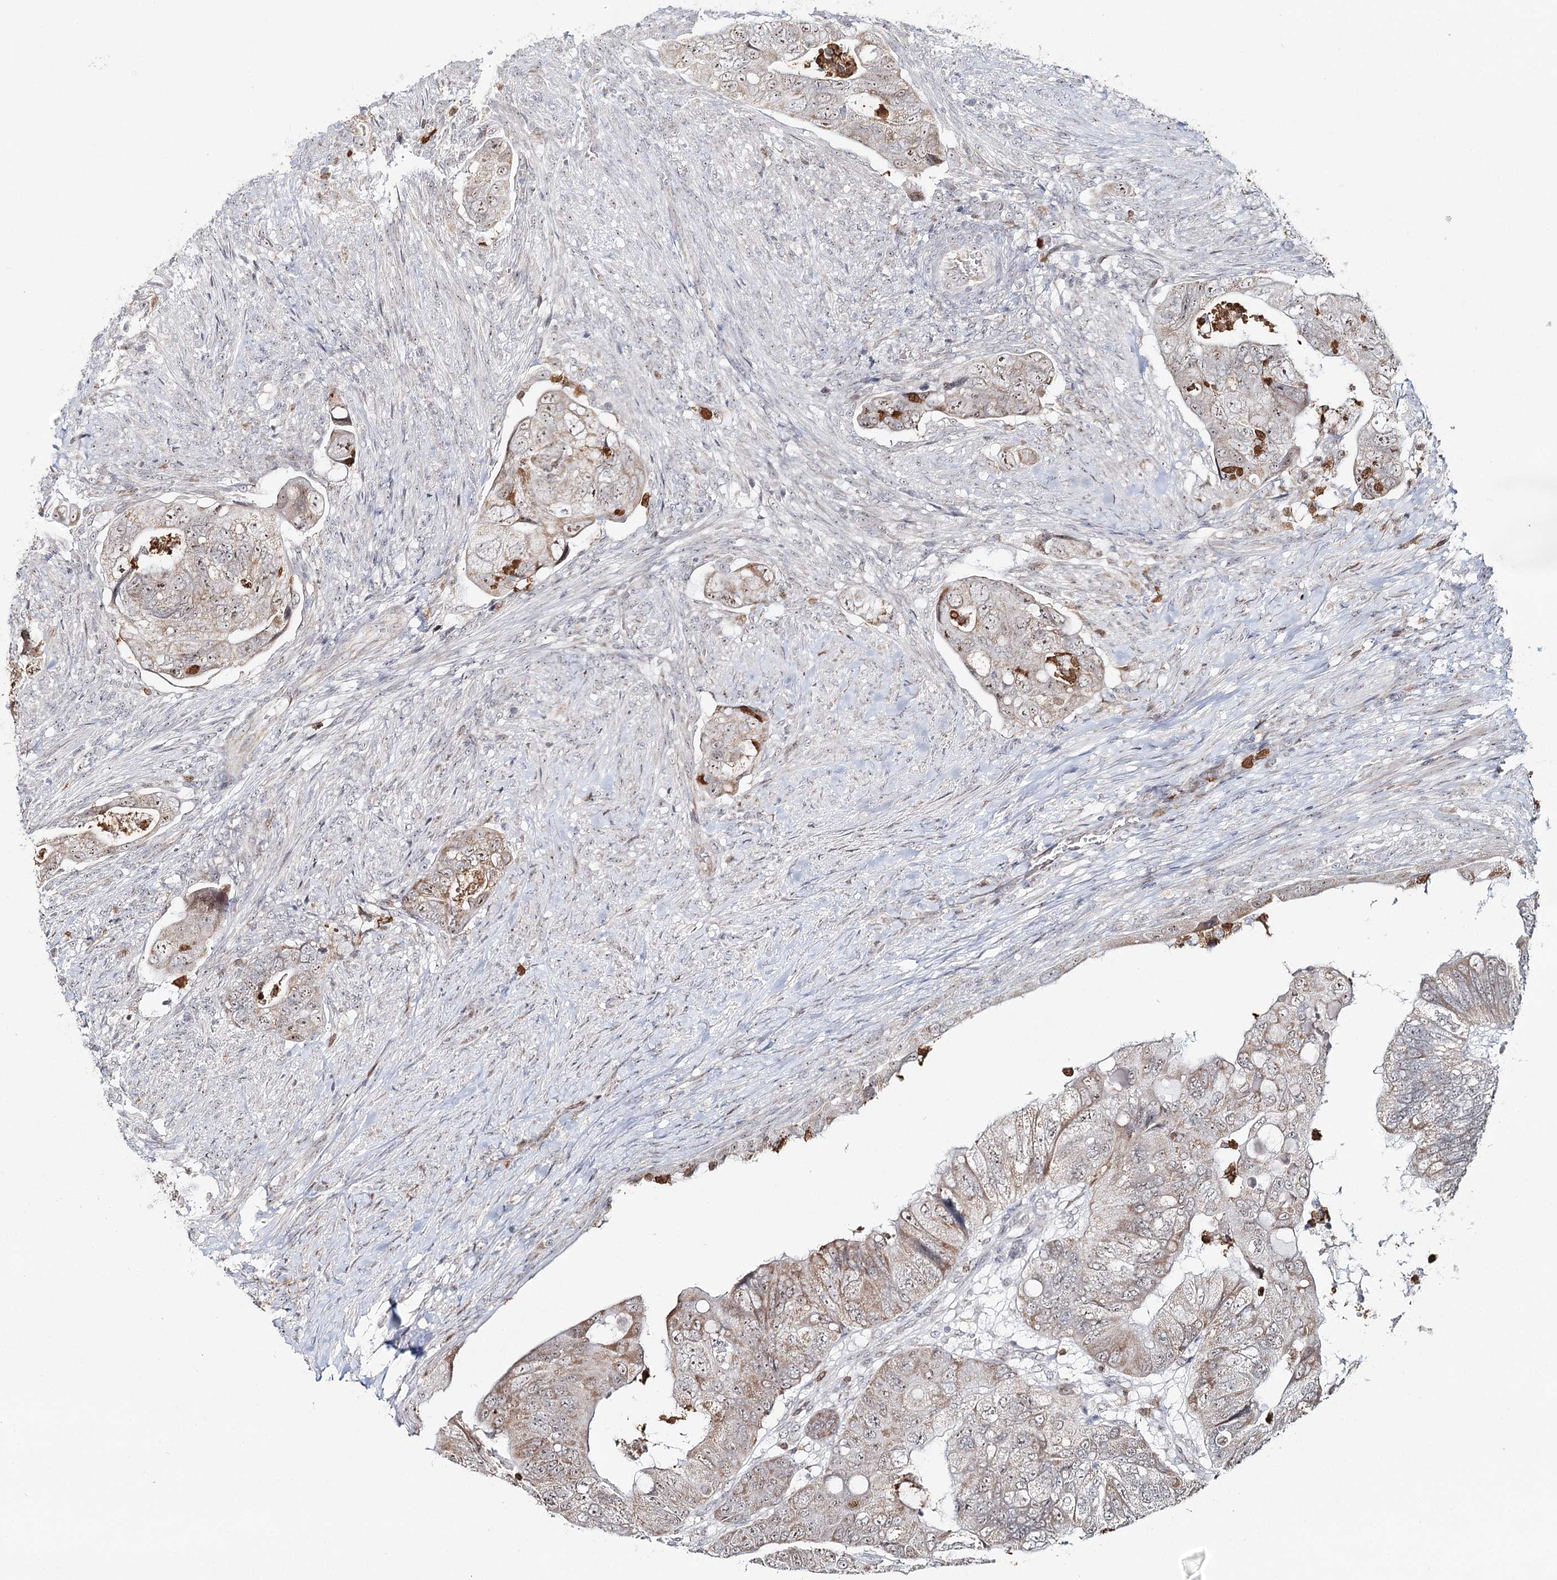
{"staining": {"intensity": "moderate", "quantity": "25%-75%", "location": "cytoplasmic/membranous,nuclear"}, "tissue": "colorectal cancer", "cell_type": "Tumor cells", "image_type": "cancer", "snomed": [{"axis": "morphology", "description": "Adenocarcinoma, NOS"}, {"axis": "topography", "description": "Rectum"}], "caption": "Immunohistochemistry photomicrograph of neoplastic tissue: human colorectal cancer (adenocarcinoma) stained using immunohistochemistry demonstrates medium levels of moderate protein expression localized specifically in the cytoplasmic/membranous and nuclear of tumor cells, appearing as a cytoplasmic/membranous and nuclear brown color.", "gene": "ATAD1", "patient": {"sex": "male", "age": 63}}